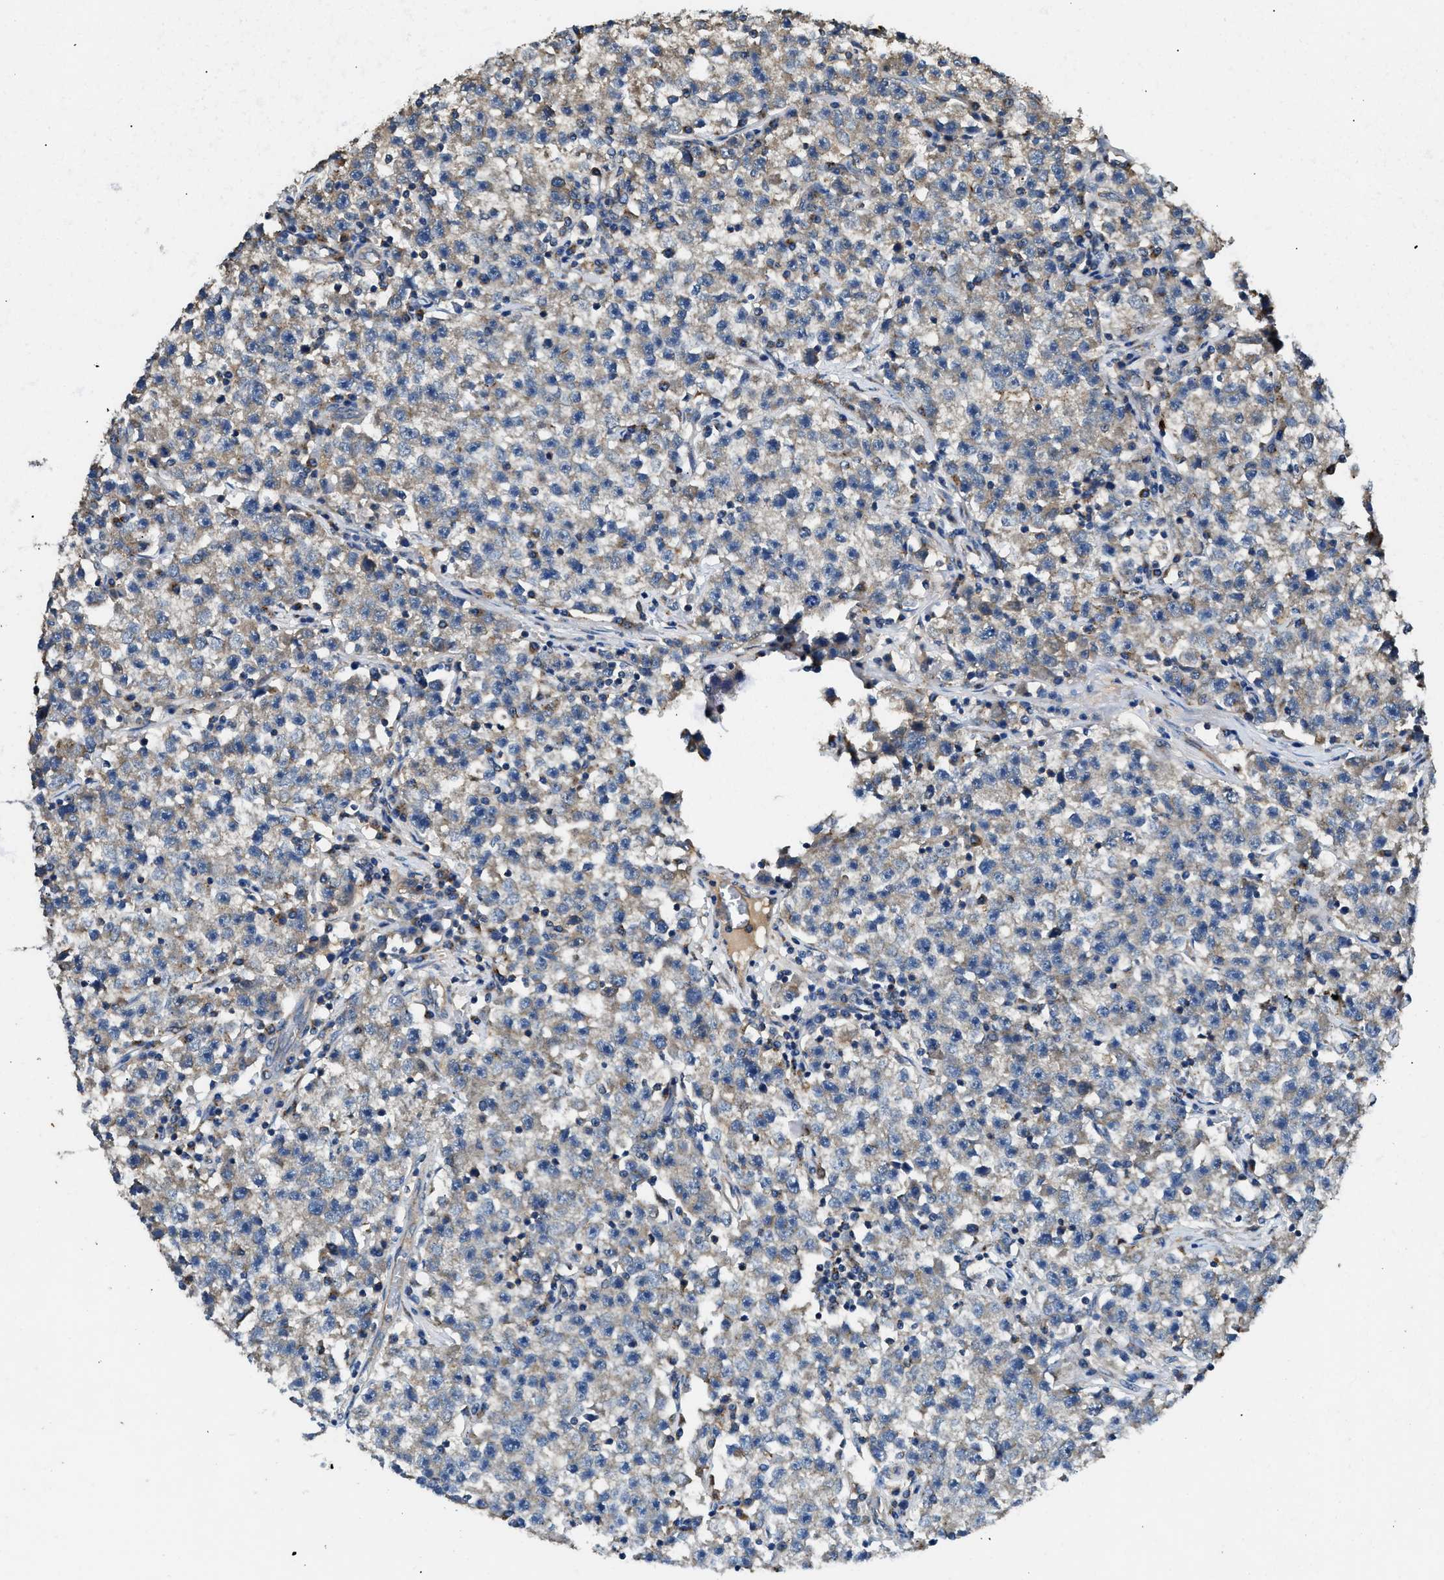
{"staining": {"intensity": "weak", "quantity": "<25%", "location": "cytoplasmic/membranous"}, "tissue": "testis cancer", "cell_type": "Tumor cells", "image_type": "cancer", "snomed": [{"axis": "morphology", "description": "Seminoma, NOS"}, {"axis": "topography", "description": "Testis"}], "caption": "IHC photomicrograph of human testis cancer (seminoma) stained for a protein (brown), which exhibits no staining in tumor cells.", "gene": "CDK15", "patient": {"sex": "male", "age": 22}}